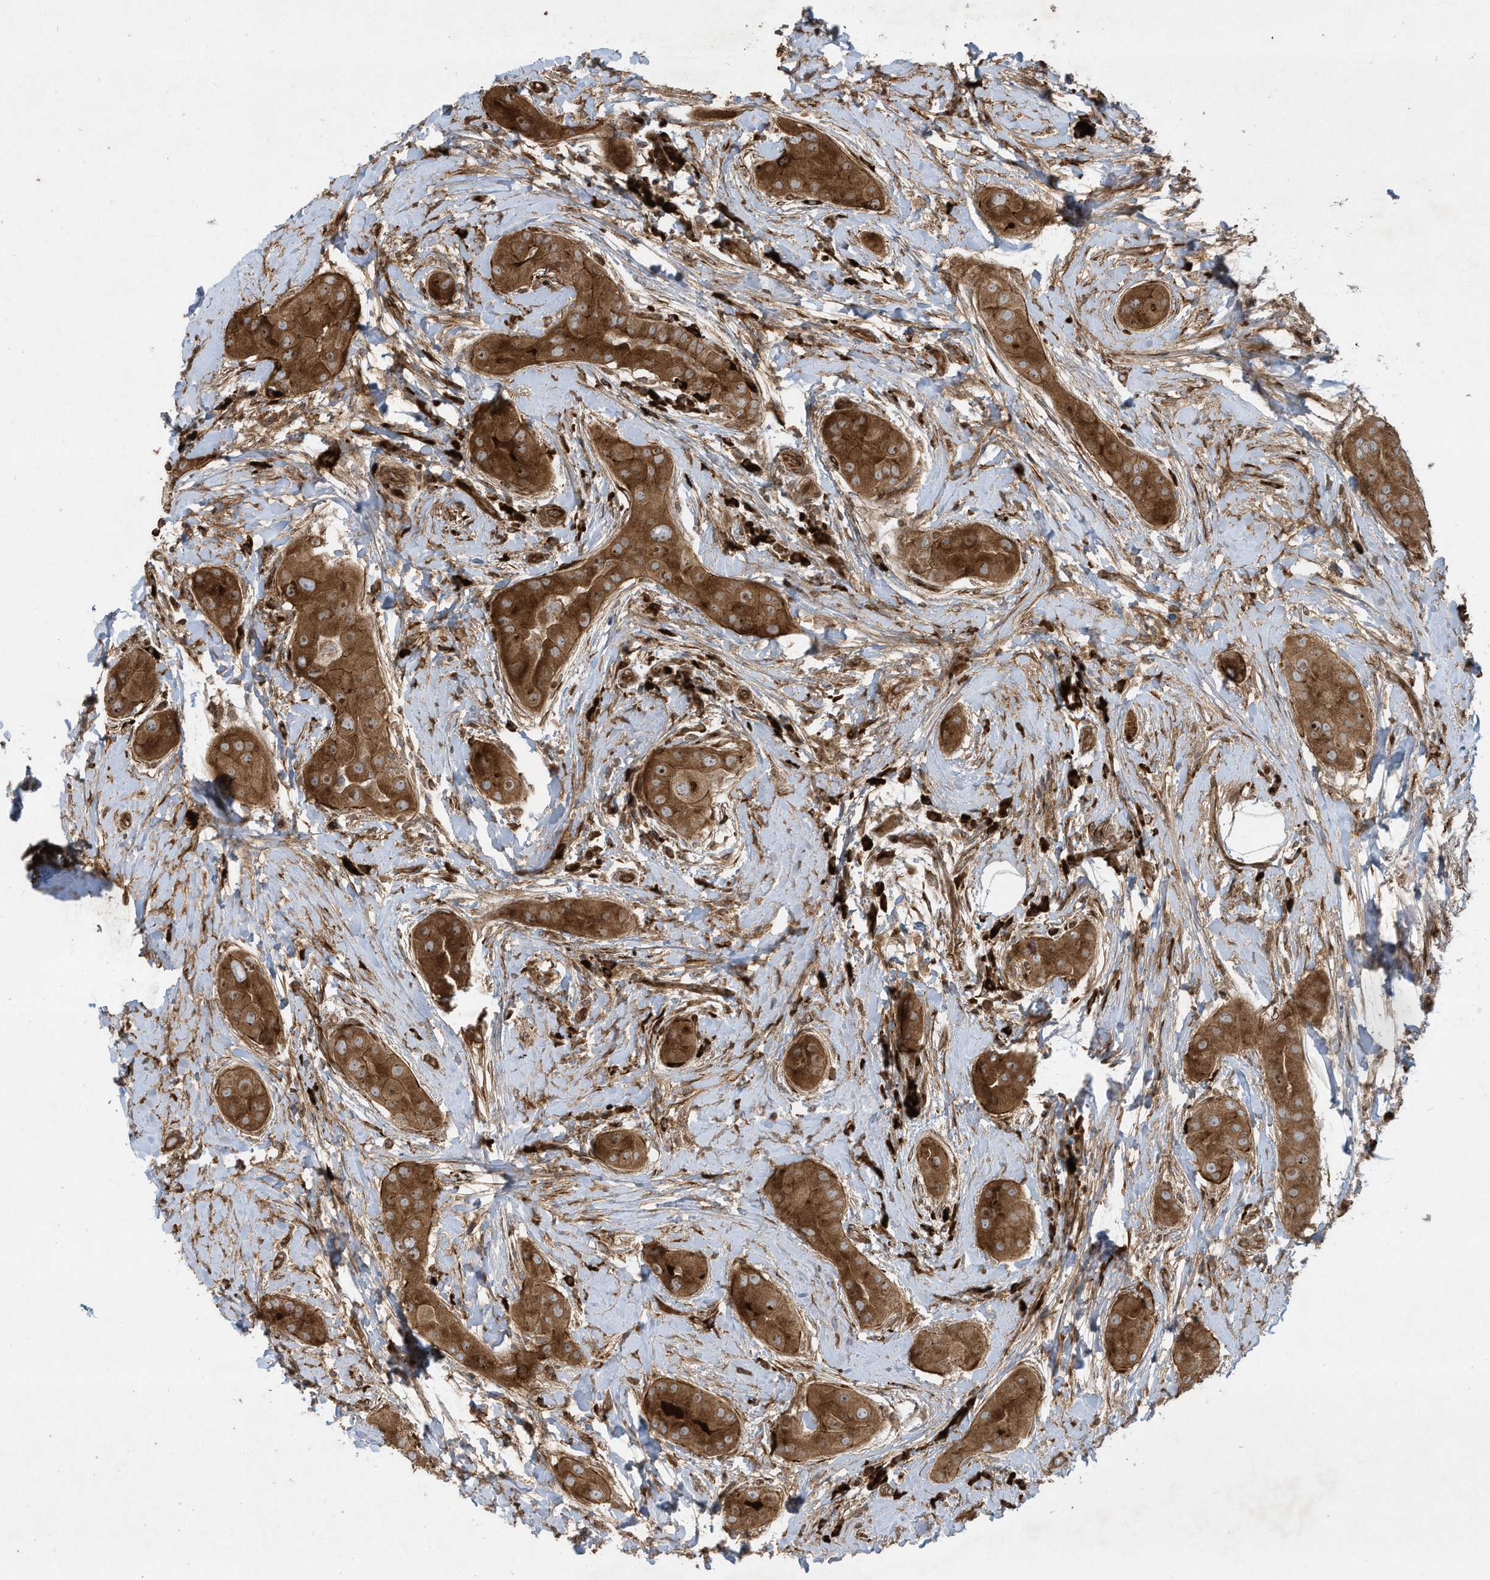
{"staining": {"intensity": "strong", "quantity": ">75%", "location": "cytoplasmic/membranous"}, "tissue": "thyroid cancer", "cell_type": "Tumor cells", "image_type": "cancer", "snomed": [{"axis": "morphology", "description": "Papillary adenocarcinoma, NOS"}, {"axis": "topography", "description": "Thyroid gland"}], "caption": "Thyroid cancer (papillary adenocarcinoma) stained with a brown dye exhibits strong cytoplasmic/membranous positive staining in approximately >75% of tumor cells.", "gene": "DDIT4", "patient": {"sex": "male", "age": 33}}